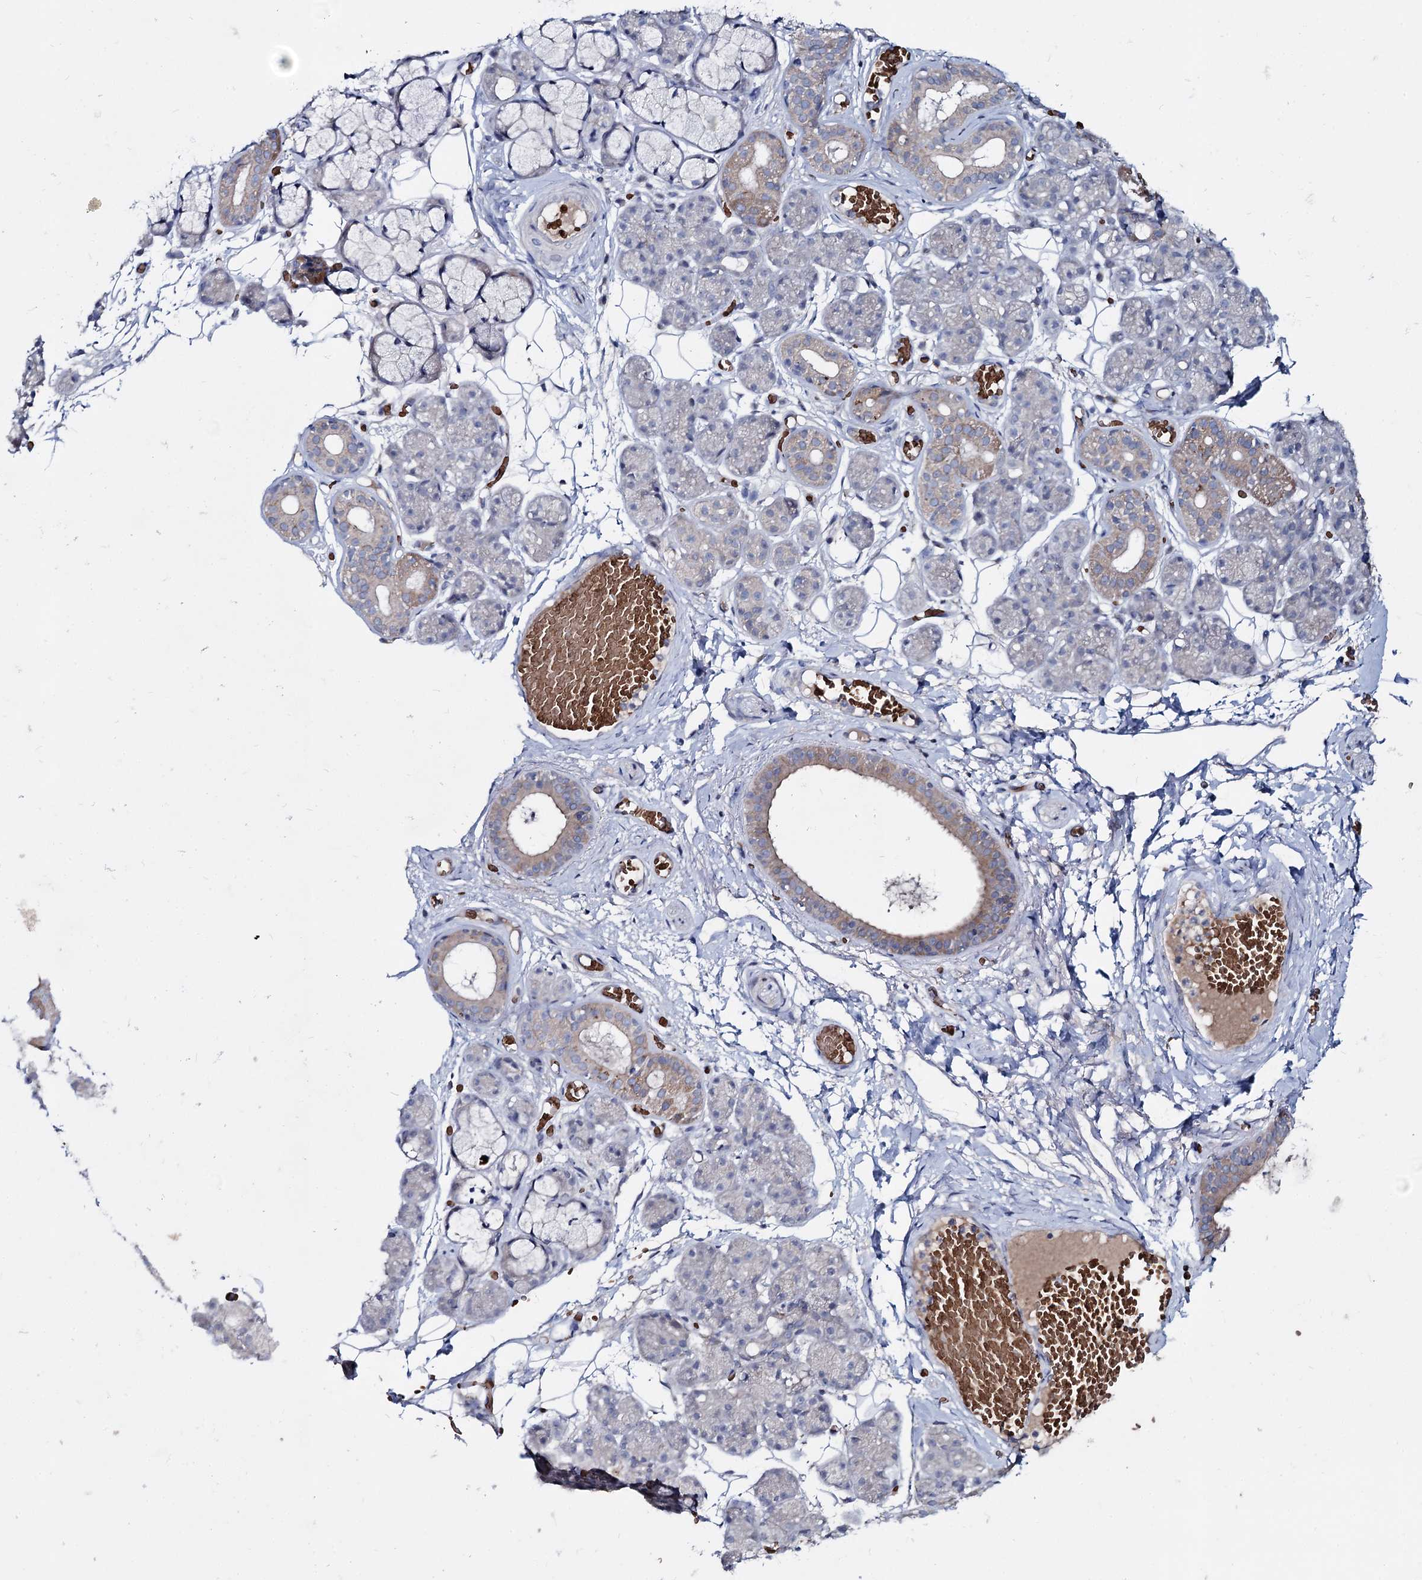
{"staining": {"intensity": "weak", "quantity": "<25%", "location": "cytoplasmic/membranous"}, "tissue": "salivary gland", "cell_type": "Glandular cells", "image_type": "normal", "snomed": [{"axis": "morphology", "description": "Normal tissue, NOS"}, {"axis": "topography", "description": "Salivary gland"}], "caption": "This image is of benign salivary gland stained with IHC to label a protein in brown with the nuclei are counter-stained blue. There is no positivity in glandular cells.", "gene": "RNF6", "patient": {"sex": "male", "age": 63}}